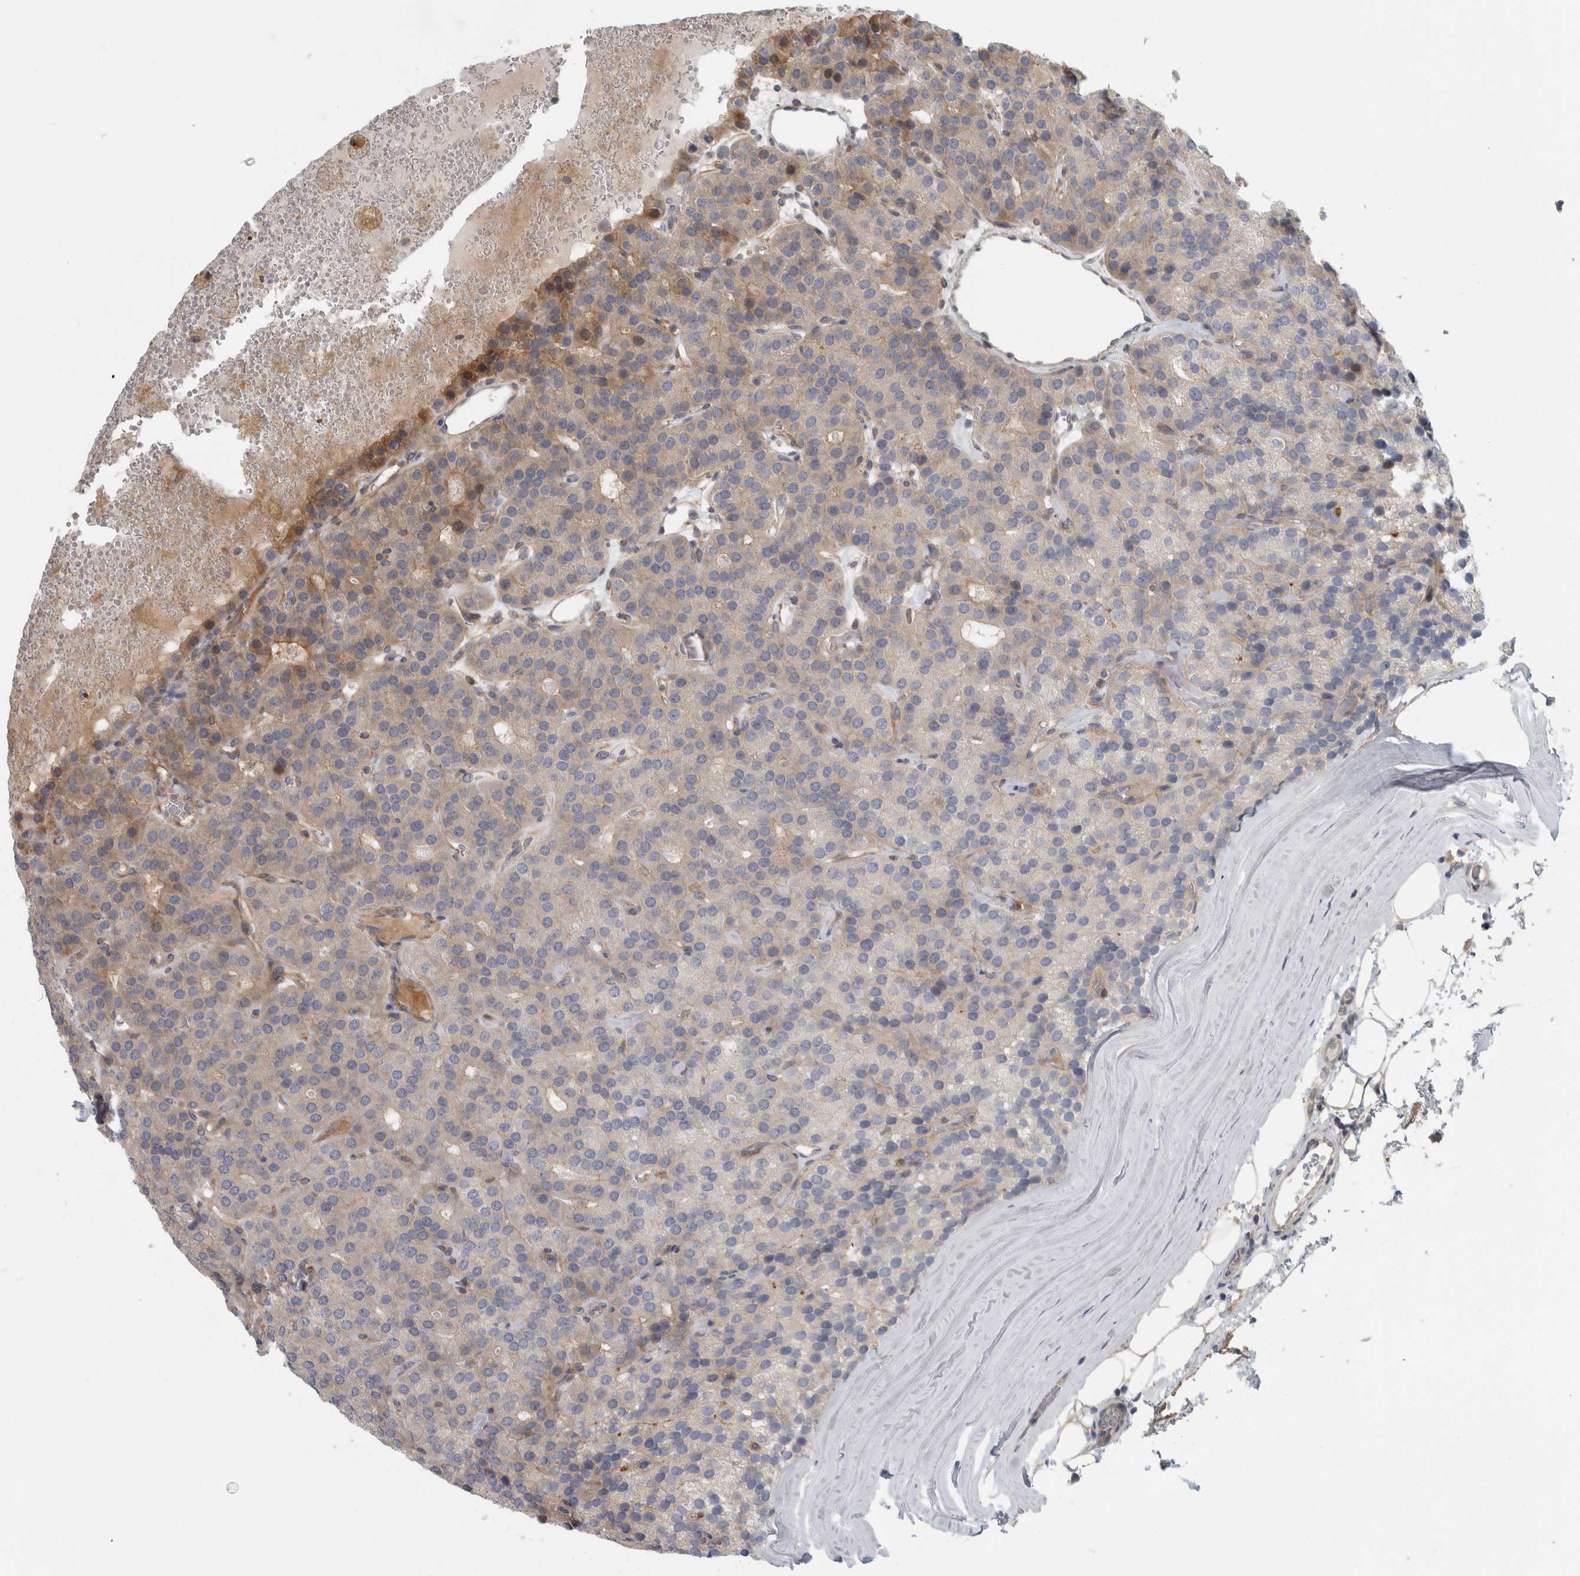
{"staining": {"intensity": "strong", "quantity": "<25%", "location": "cytoplasmic/membranous,nuclear"}, "tissue": "parathyroid gland", "cell_type": "Glandular cells", "image_type": "normal", "snomed": [{"axis": "morphology", "description": "Normal tissue, NOS"}, {"axis": "morphology", "description": "Adenoma, NOS"}, {"axis": "topography", "description": "Parathyroid gland"}], "caption": "Glandular cells demonstrate medium levels of strong cytoplasmic/membranous,nuclear positivity in approximately <25% of cells in benign human parathyroid gland.", "gene": "ZNF804B", "patient": {"sex": "female", "age": 86}}